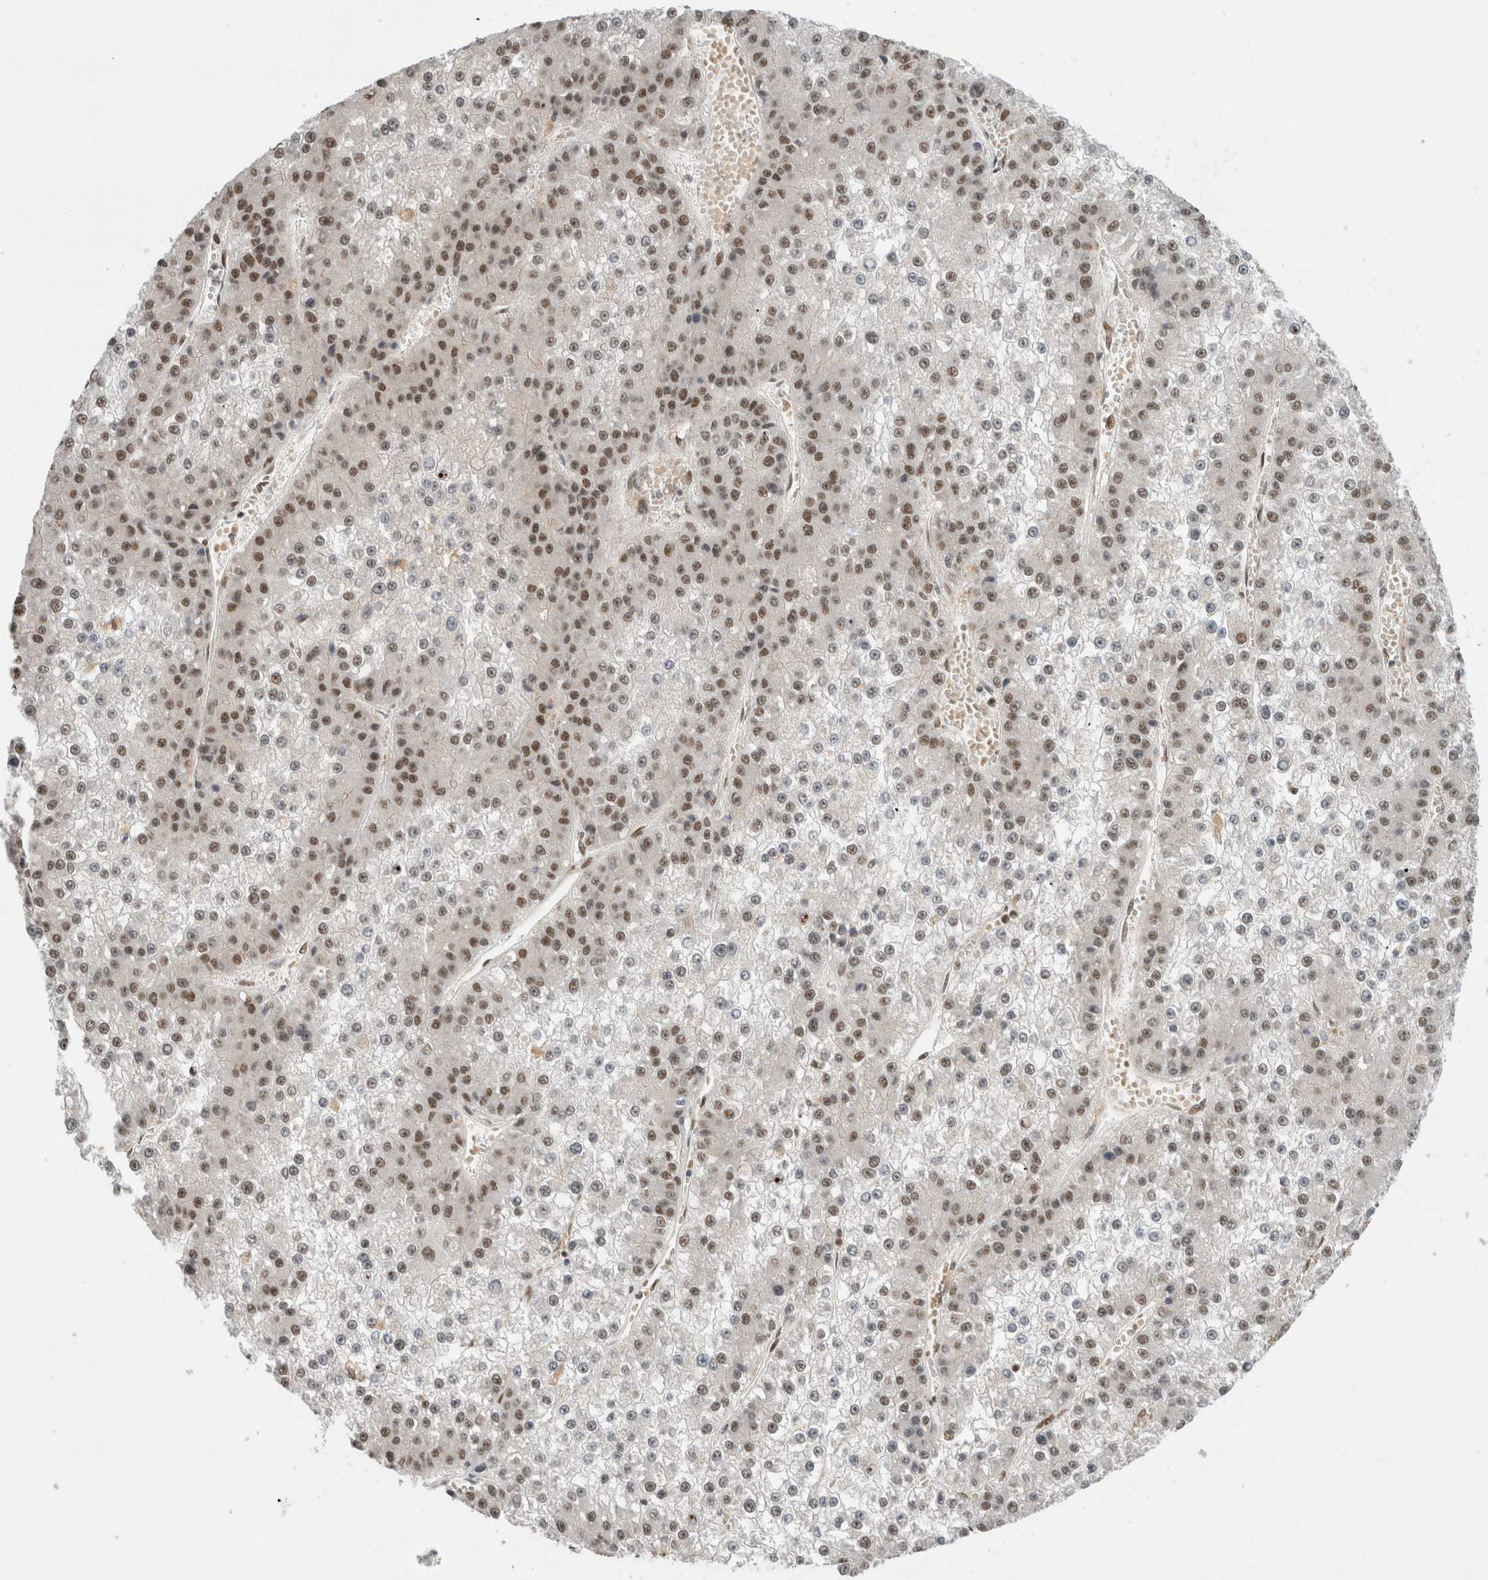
{"staining": {"intensity": "moderate", "quantity": "25%-75%", "location": "nuclear"}, "tissue": "liver cancer", "cell_type": "Tumor cells", "image_type": "cancer", "snomed": [{"axis": "morphology", "description": "Carcinoma, Hepatocellular, NOS"}, {"axis": "topography", "description": "Liver"}], "caption": "Liver cancer stained with a brown dye exhibits moderate nuclear positive expression in about 25%-75% of tumor cells.", "gene": "NCAPG2", "patient": {"sex": "female", "age": 73}}